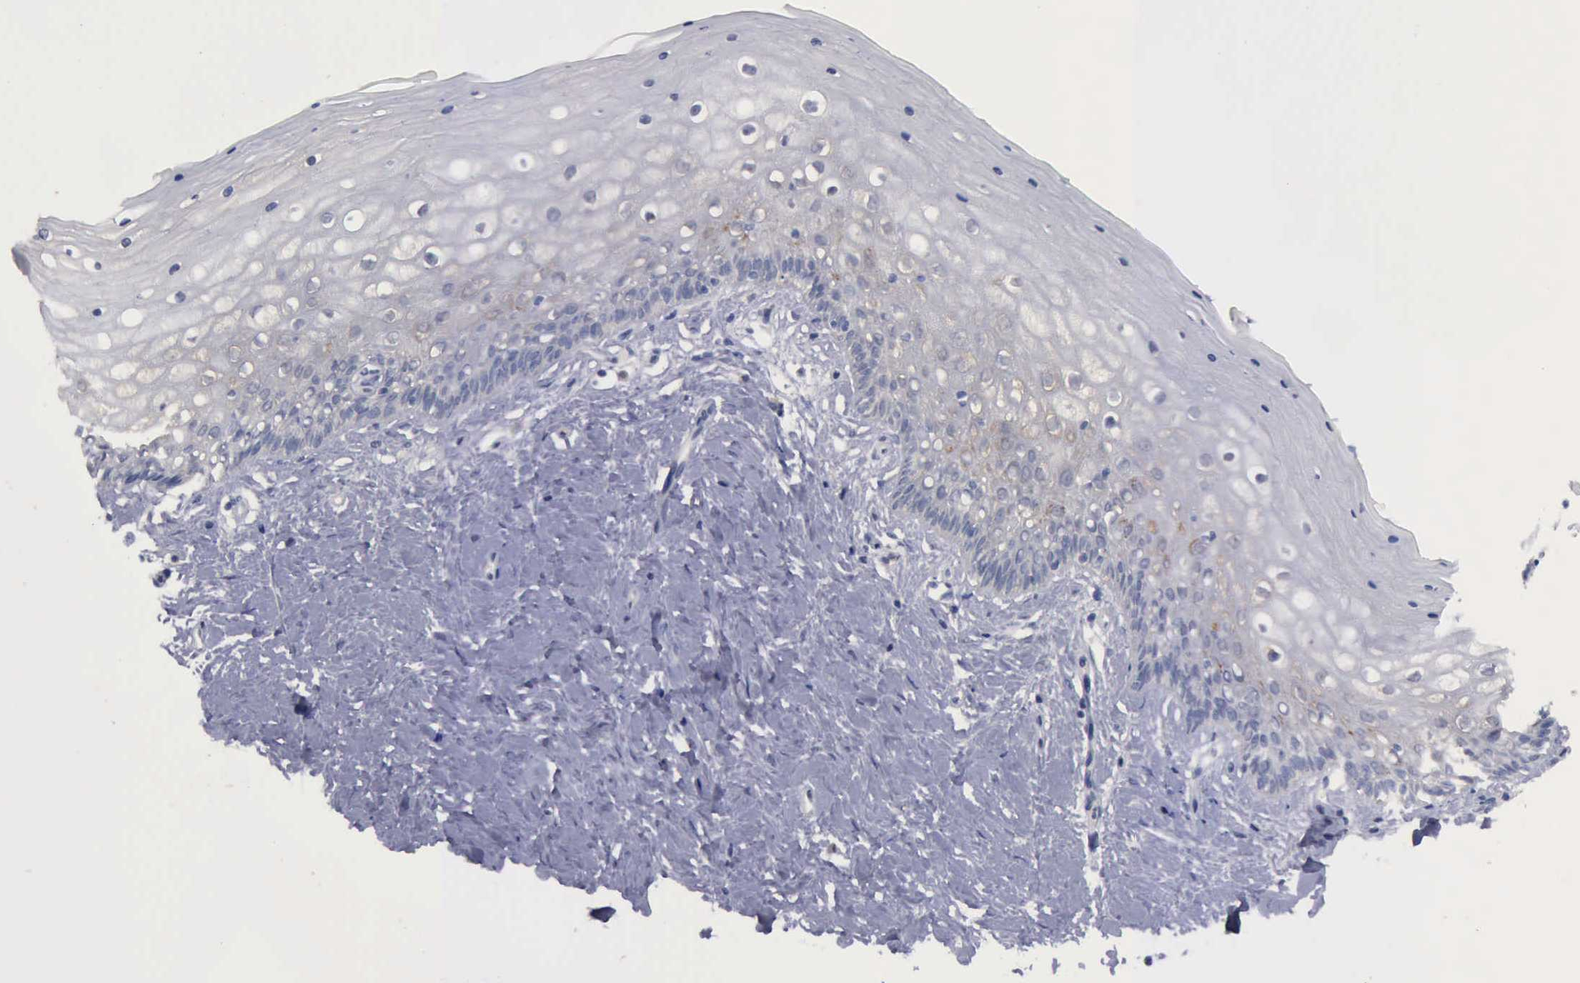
{"staining": {"intensity": "negative", "quantity": "none", "location": "none"}, "tissue": "vagina", "cell_type": "Squamous epithelial cells", "image_type": "normal", "snomed": [{"axis": "morphology", "description": "Normal tissue, NOS"}, {"axis": "topography", "description": "Vagina"}], "caption": "This is an immunohistochemistry (IHC) micrograph of normal human vagina. There is no positivity in squamous epithelial cells.", "gene": "PHKA1", "patient": {"sex": "female", "age": 46}}